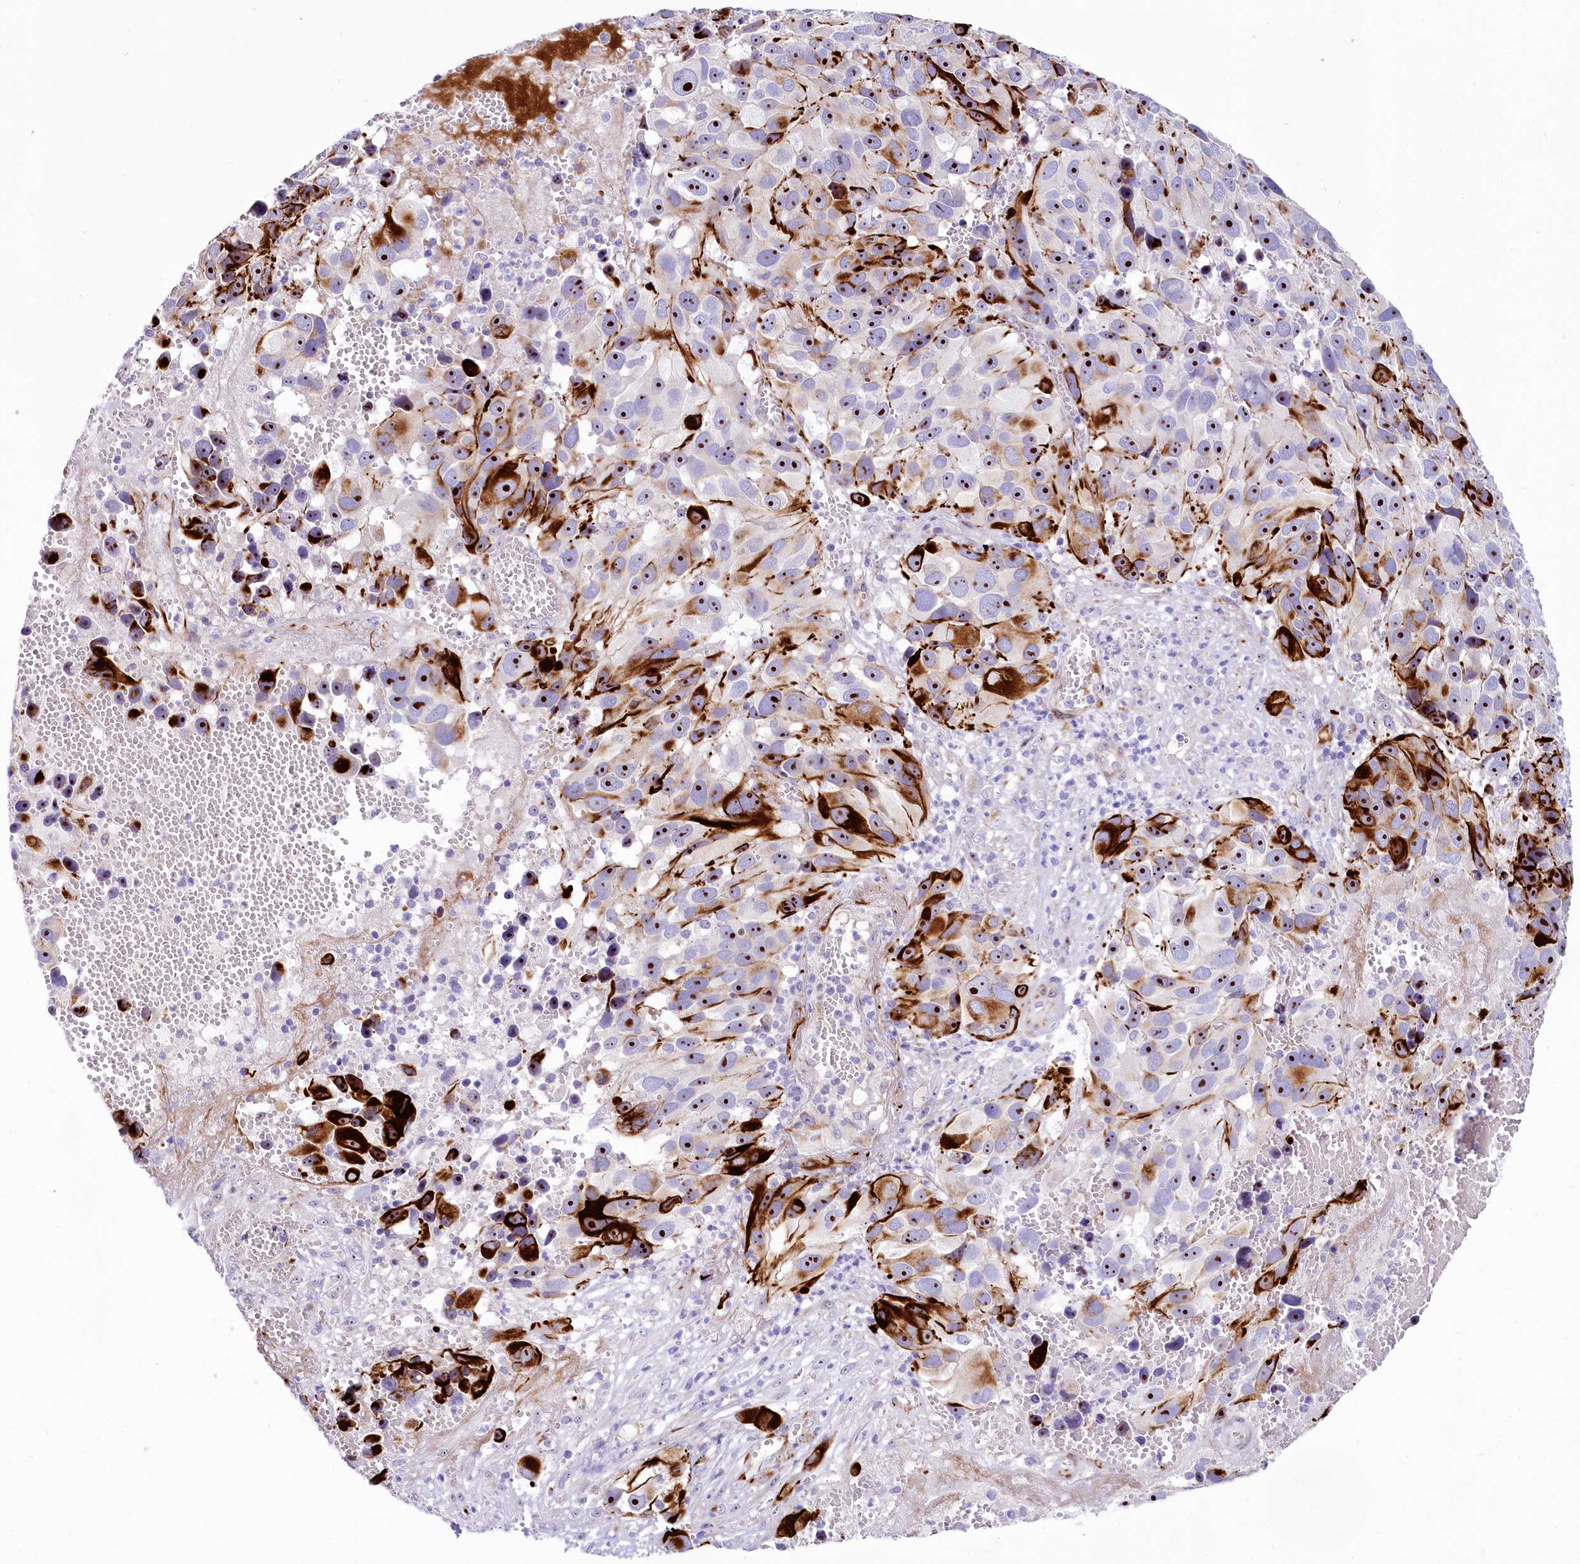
{"staining": {"intensity": "strong", "quantity": ">75%", "location": "nuclear"}, "tissue": "melanoma", "cell_type": "Tumor cells", "image_type": "cancer", "snomed": [{"axis": "morphology", "description": "Malignant melanoma, NOS"}, {"axis": "topography", "description": "Skin"}], "caption": "A high-resolution image shows immunohistochemistry staining of melanoma, which exhibits strong nuclear staining in approximately >75% of tumor cells. The staining was performed using DAB (3,3'-diaminobenzidine), with brown indicating positive protein expression. Nuclei are stained blue with hematoxylin.", "gene": "SH3TC2", "patient": {"sex": "male", "age": 84}}